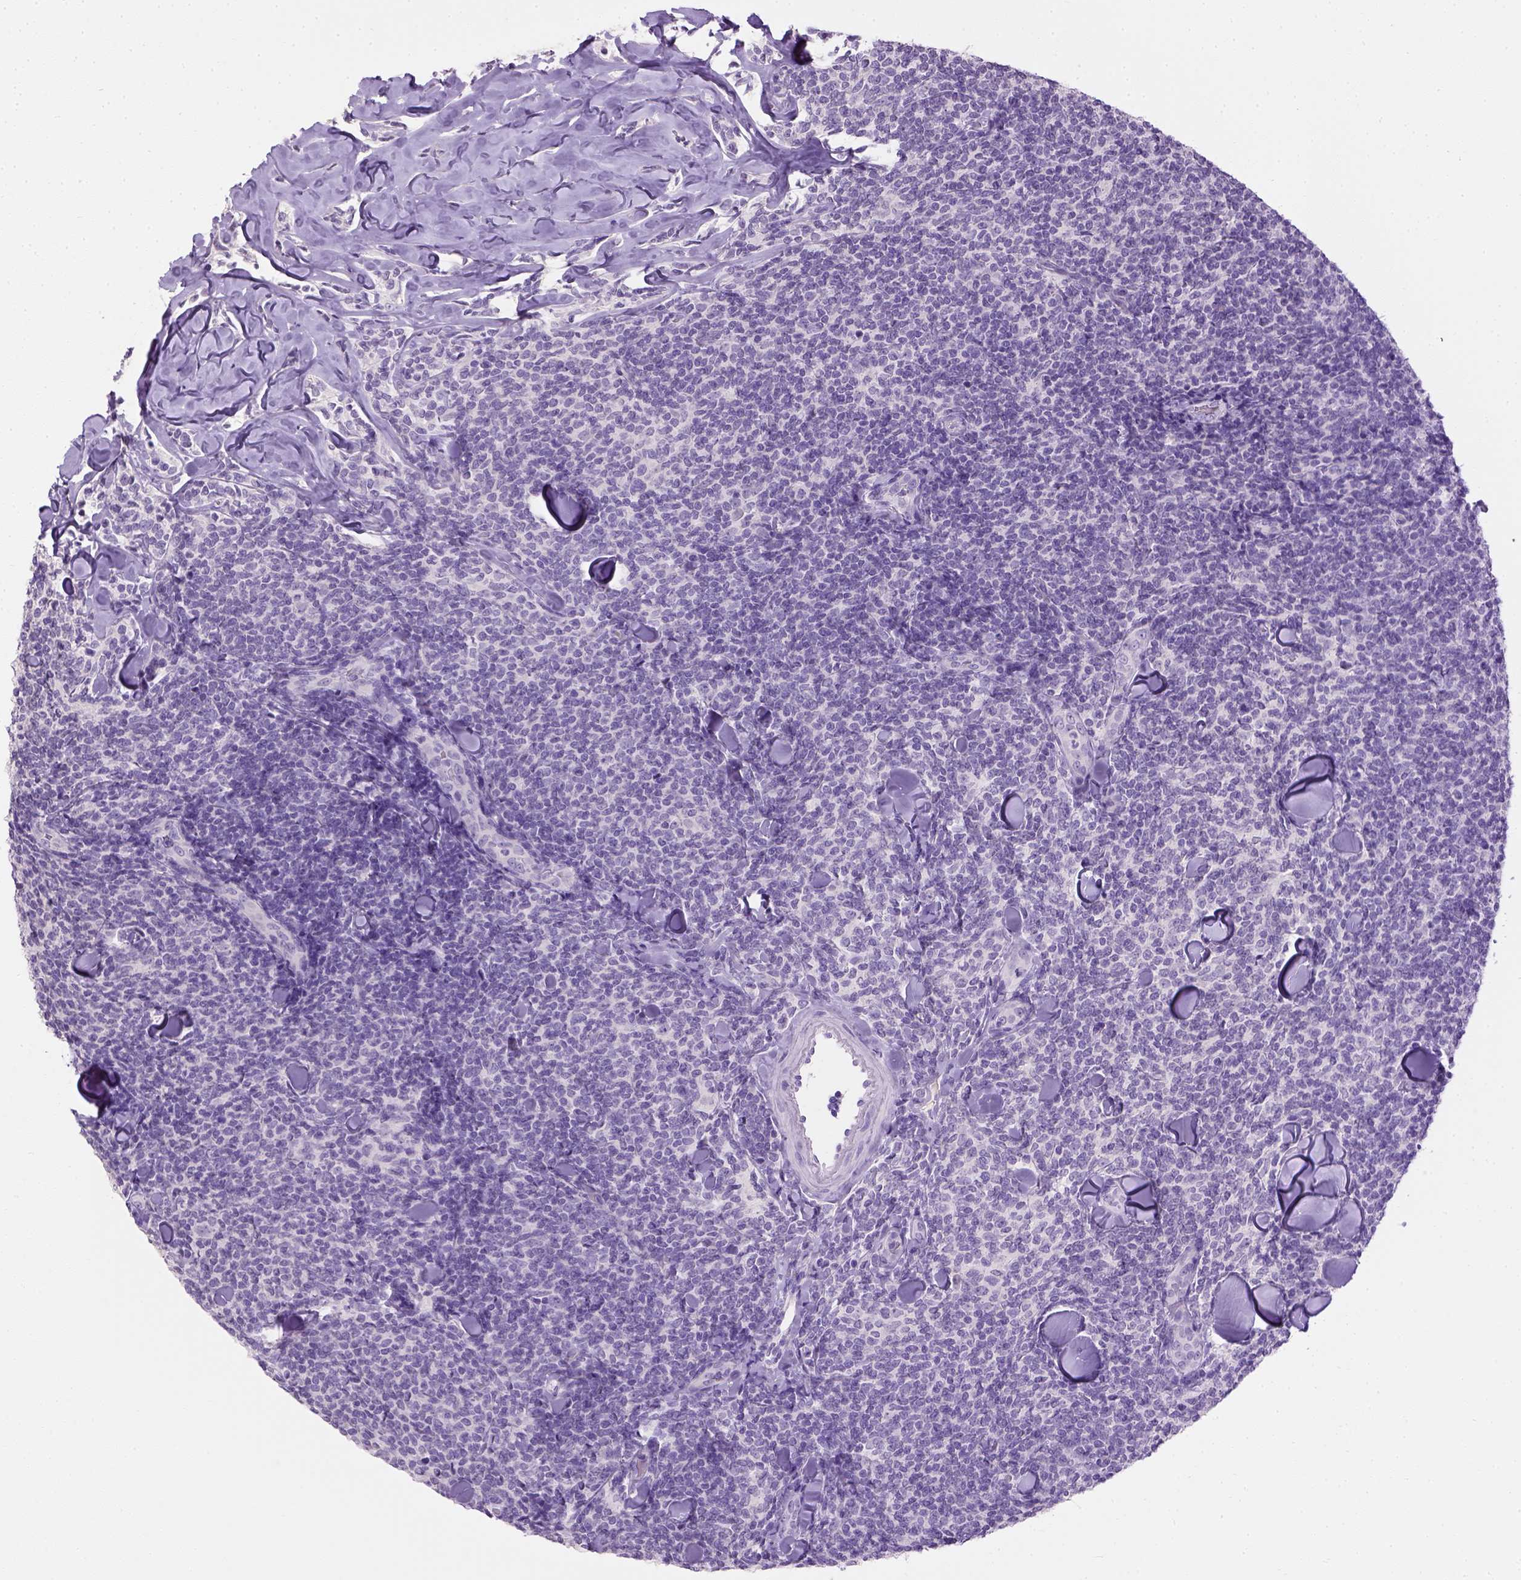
{"staining": {"intensity": "negative", "quantity": "none", "location": "none"}, "tissue": "lymphoma", "cell_type": "Tumor cells", "image_type": "cancer", "snomed": [{"axis": "morphology", "description": "Malignant lymphoma, non-Hodgkin's type, Low grade"}, {"axis": "topography", "description": "Lymph node"}], "caption": "An IHC micrograph of malignant lymphoma, non-Hodgkin's type (low-grade) is shown. There is no staining in tumor cells of malignant lymphoma, non-Hodgkin's type (low-grade).", "gene": "CYP24A1", "patient": {"sex": "female", "age": 56}}